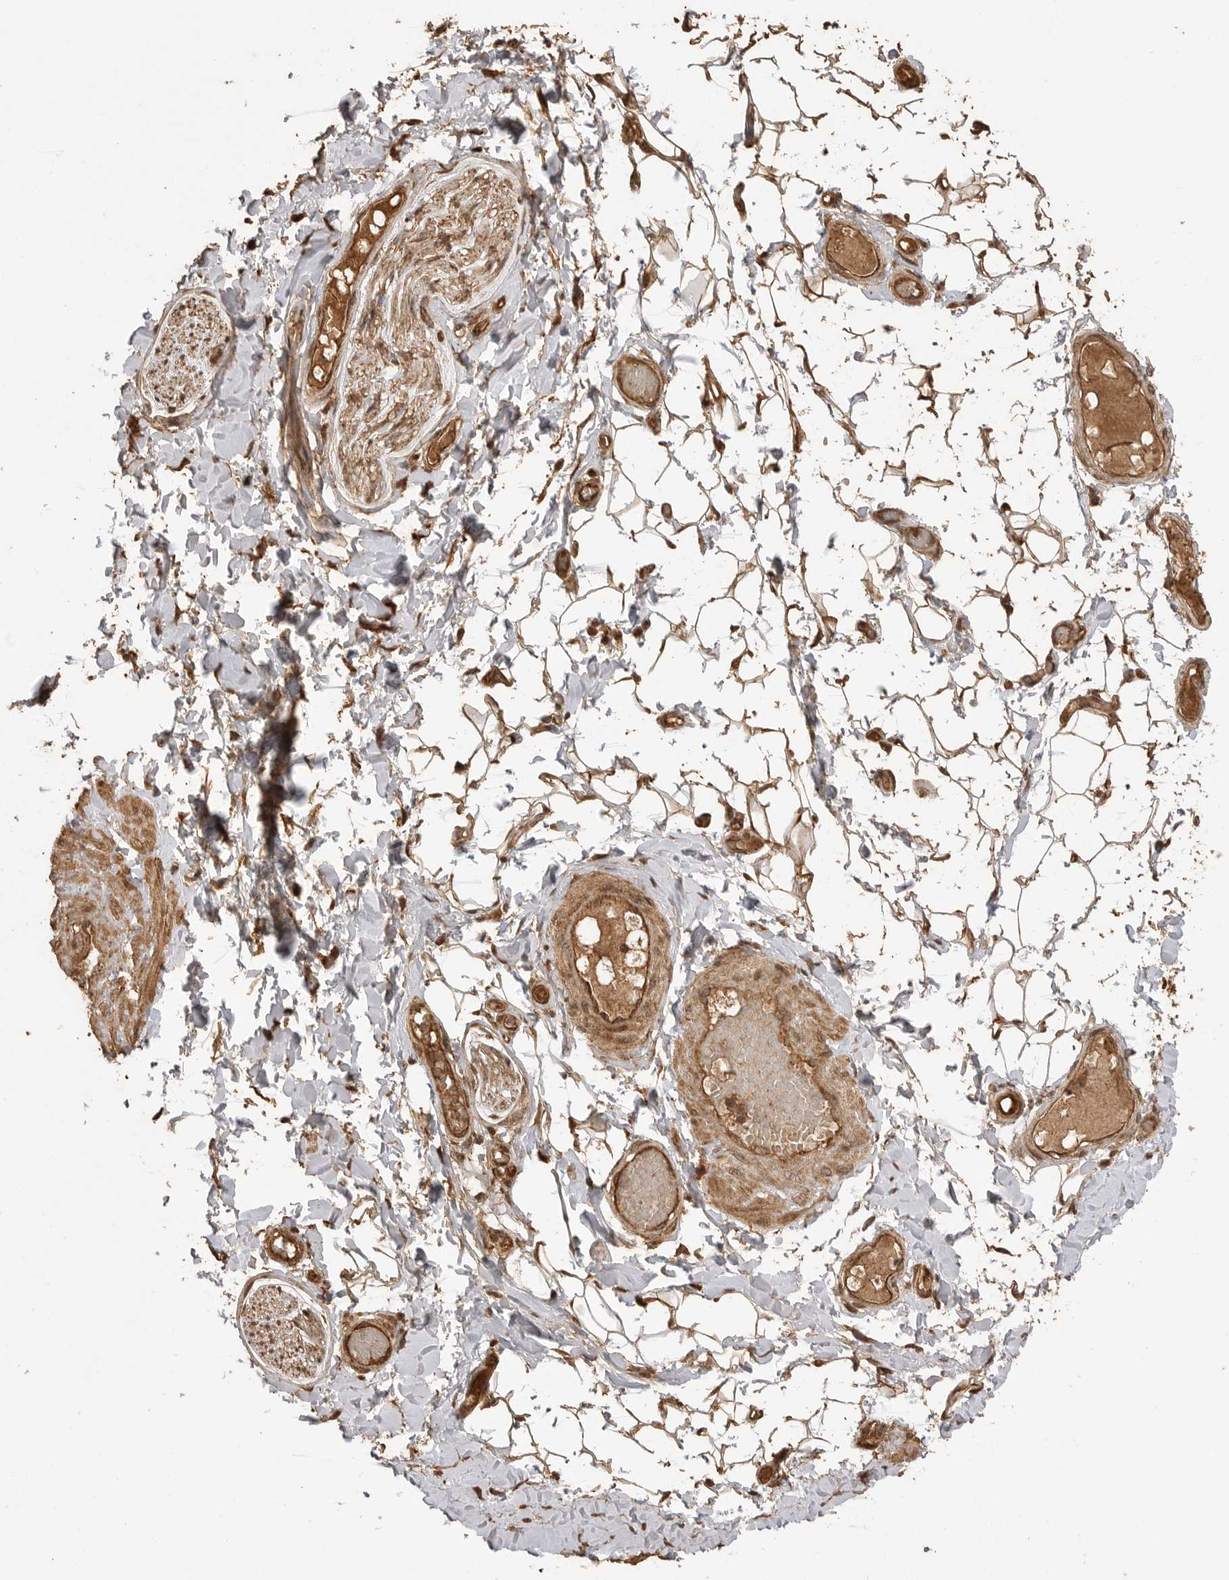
{"staining": {"intensity": "moderate", "quantity": "25%-75%", "location": "cytoplasmic/membranous,nuclear"}, "tissue": "adipose tissue", "cell_type": "Adipocytes", "image_type": "normal", "snomed": [{"axis": "morphology", "description": "Normal tissue, NOS"}, {"axis": "topography", "description": "Adipose tissue"}, {"axis": "topography", "description": "Vascular tissue"}, {"axis": "topography", "description": "Peripheral nerve tissue"}], "caption": "Immunohistochemistry (DAB (3,3'-diaminobenzidine)) staining of normal adipose tissue exhibits moderate cytoplasmic/membranous,nuclear protein positivity in about 25%-75% of adipocytes.", "gene": "BOC", "patient": {"sex": "male", "age": 25}}